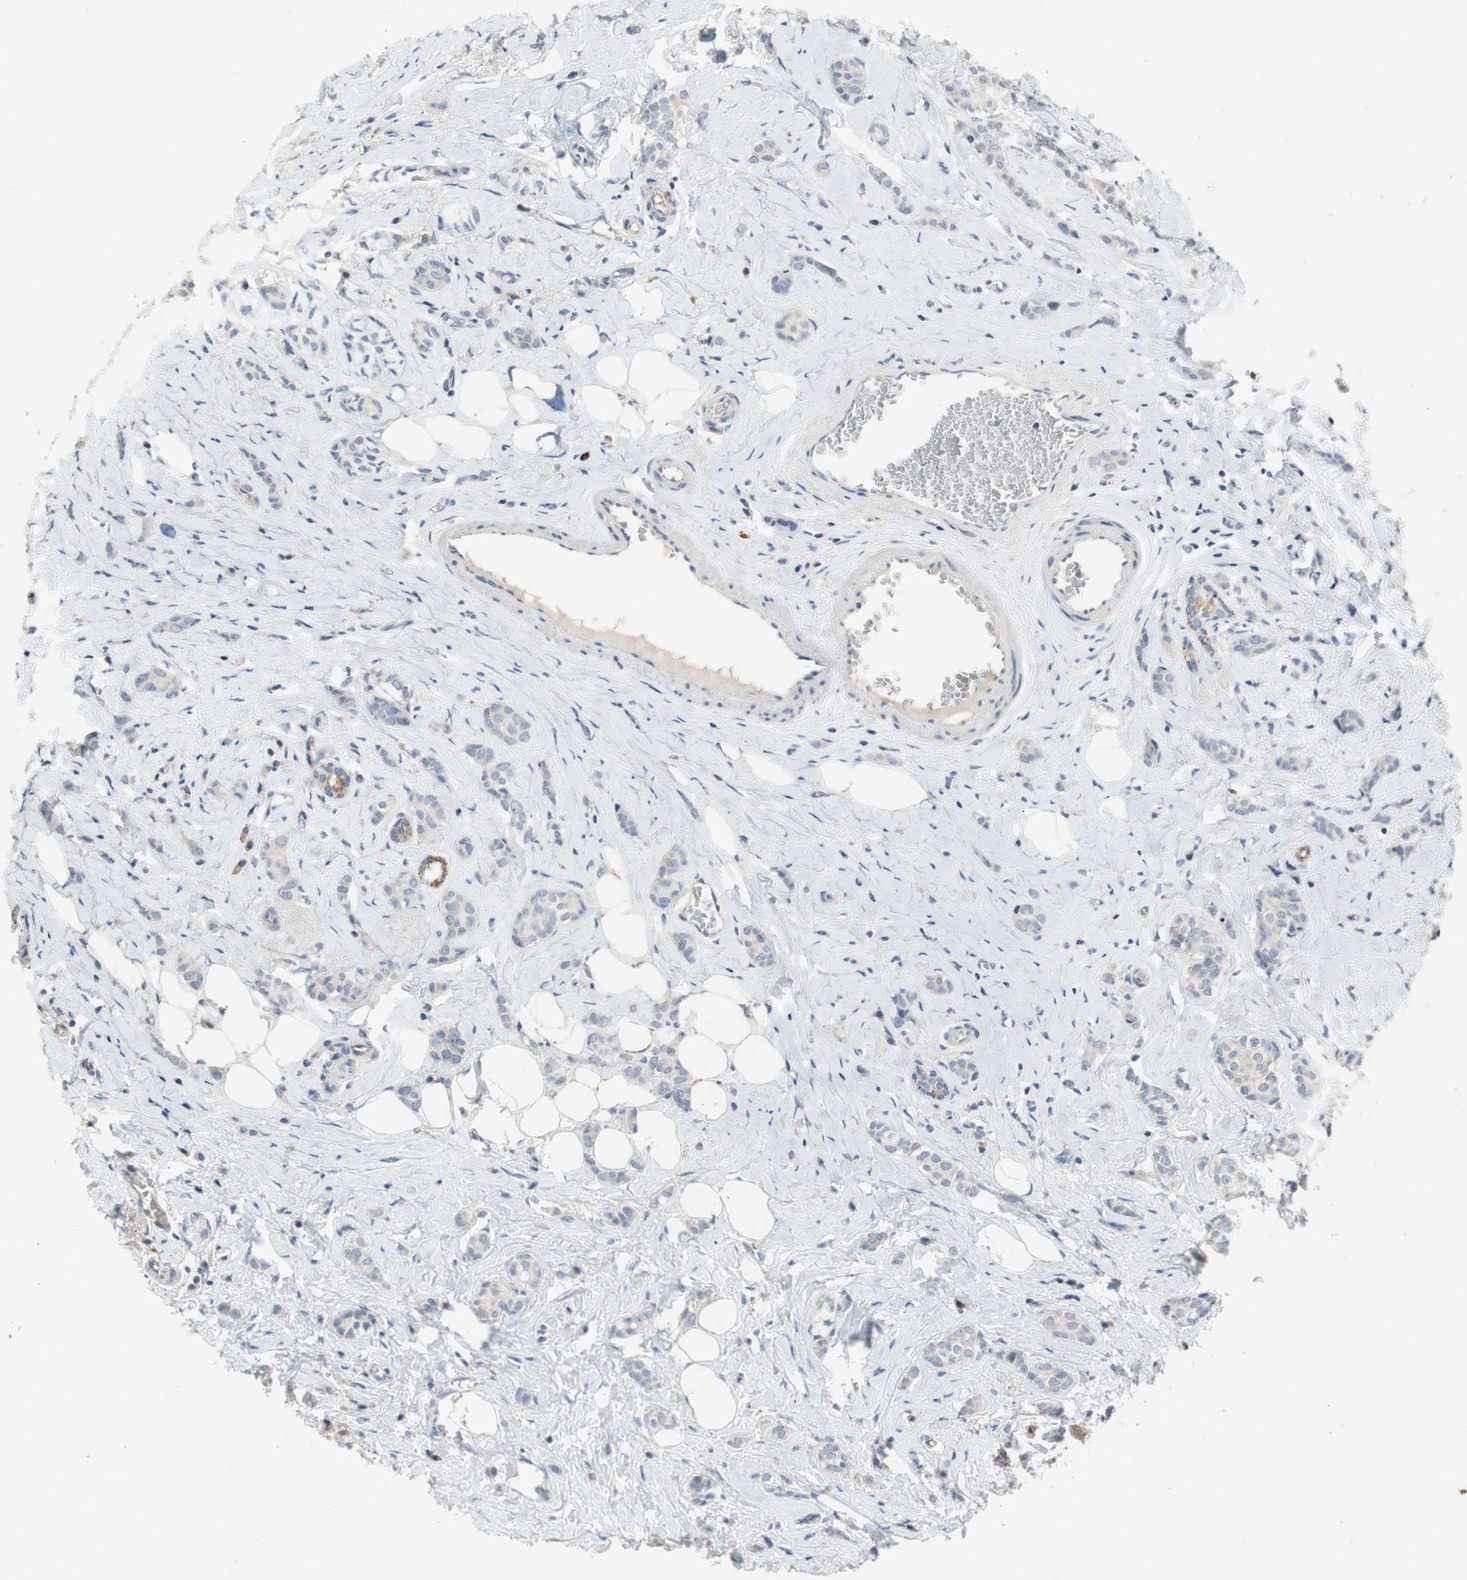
{"staining": {"intensity": "negative", "quantity": "none", "location": "none"}, "tissue": "breast cancer", "cell_type": "Tumor cells", "image_type": "cancer", "snomed": [{"axis": "morphology", "description": "Lobular carcinoma"}, {"axis": "topography", "description": "Breast"}], "caption": "There is no significant staining in tumor cells of breast lobular carcinoma. The staining is performed using DAB (3,3'-diaminobenzidine) brown chromogen with nuclei counter-stained in using hematoxylin.", "gene": "ALPL", "patient": {"sex": "female", "age": 60}}